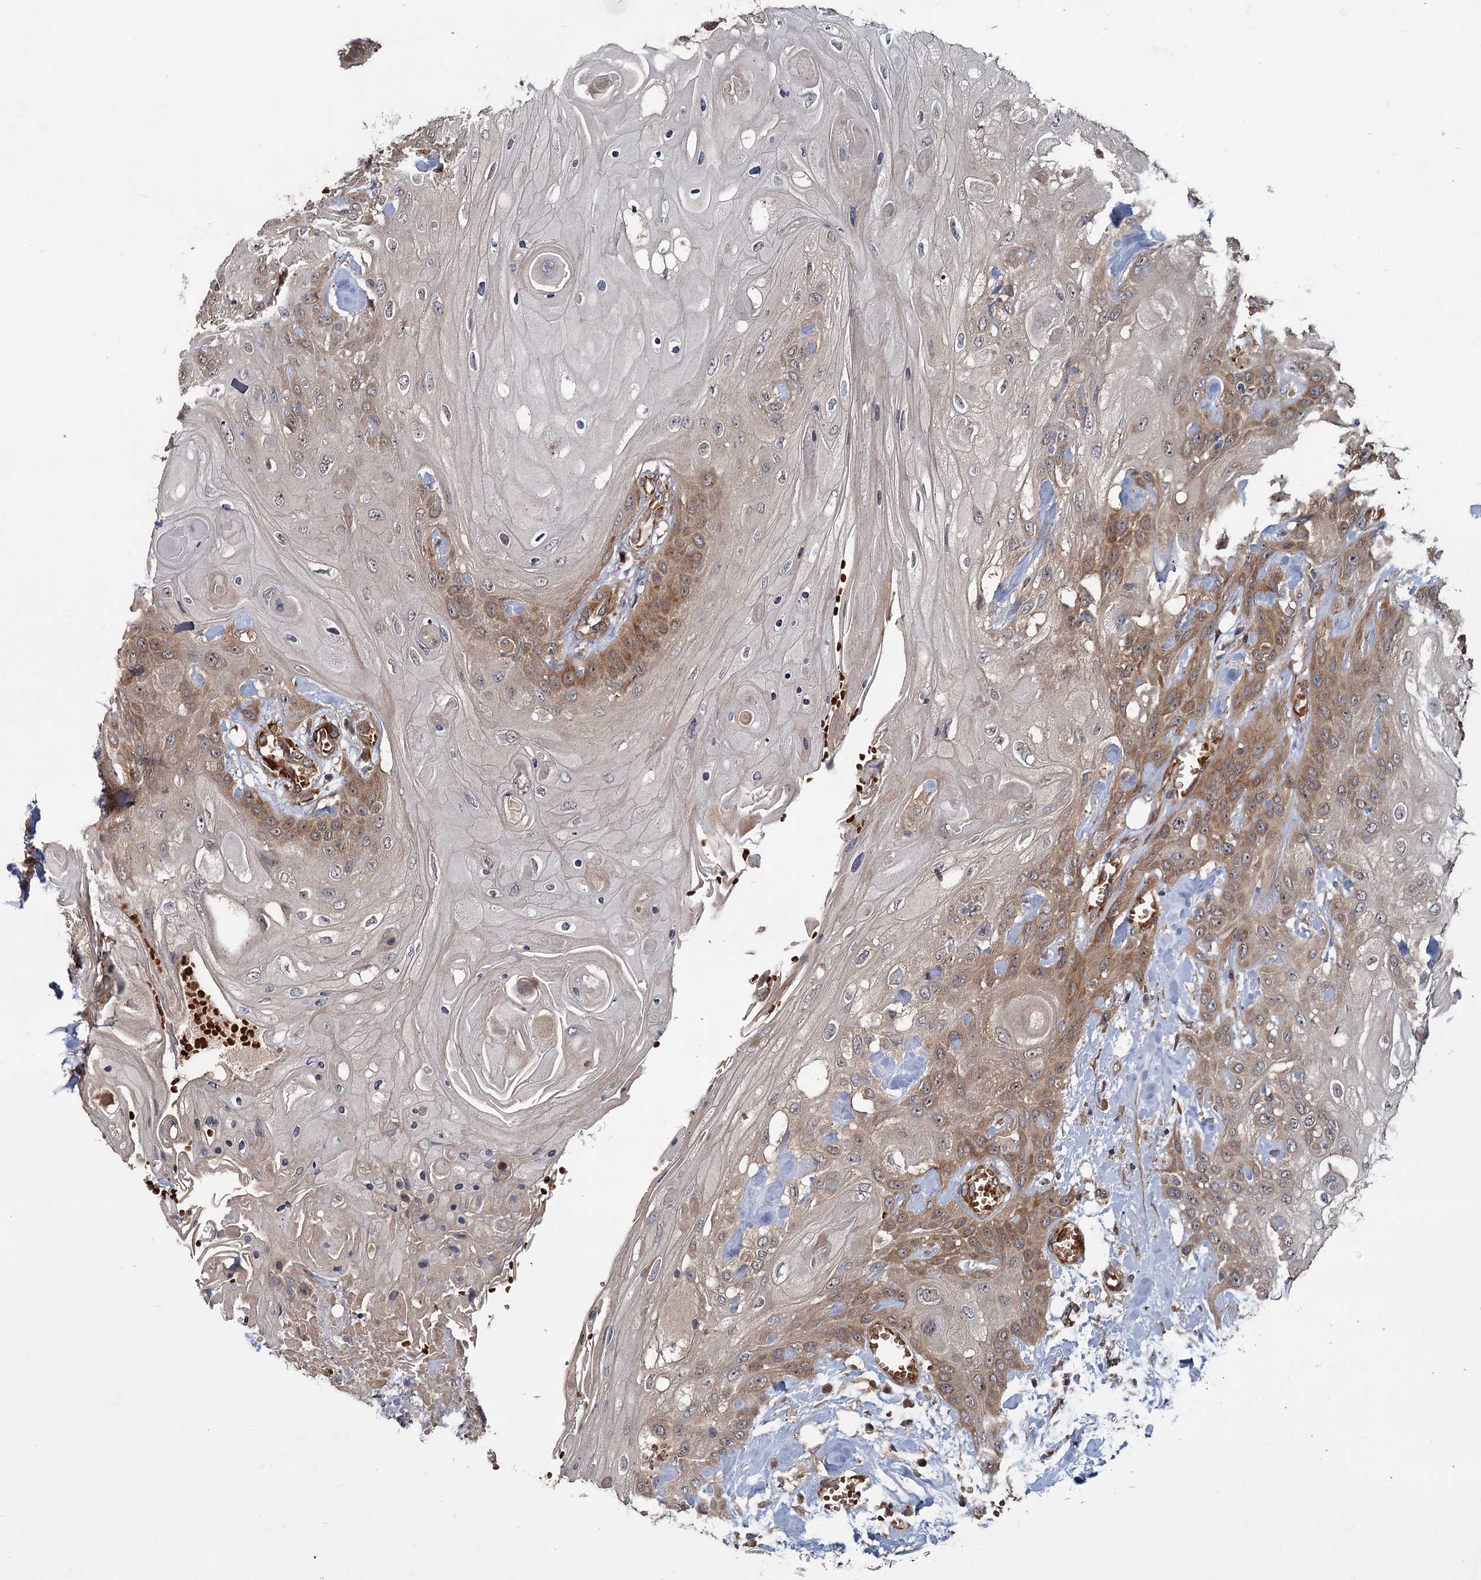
{"staining": {"intensity": "moderate", "quantity": "25%-75%", "location": "cytoplasmic/membranous"}, "tissue": "head and neck cancer", "cell_type": "Tumor cells", "image_type": "cancer", "snomed": [{"axis": "morphology", "description": "Squamous cell carcinoma, NOS"}, {"axis": "topography", "description": "Head-Neck"}], "caption": "A micrograph of squamous cell carcinoma (head and neck) stained for a protein shows moderate cytoplasmic/membranous brown staining in tumor cells.", "gene": "PKN2", "patient": {"sex": "female", "age": 43}}